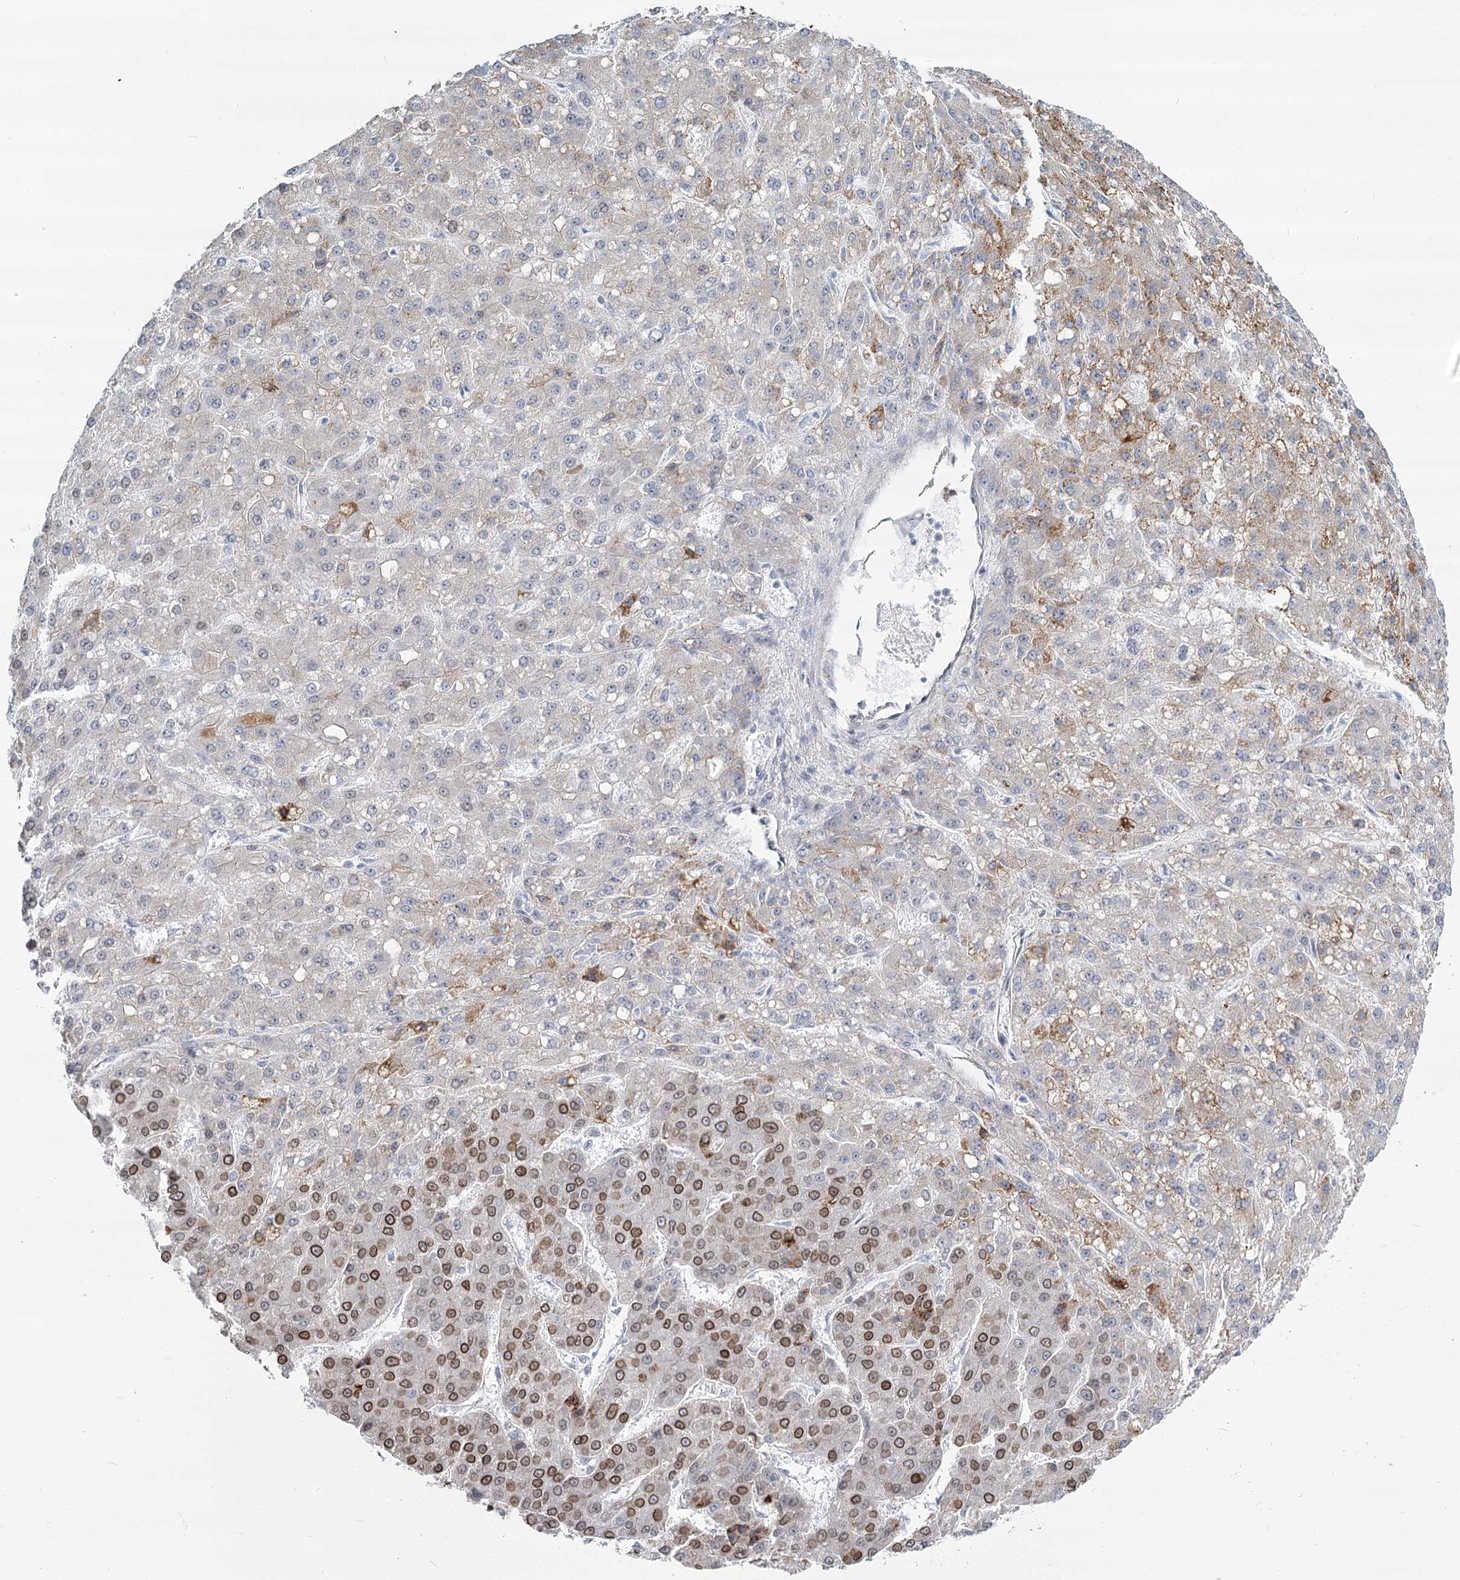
{"staining": {"intensity": "moderate", "quantity": "<25%", "location": "cytoplasmic/membranous,nuclear"}, "tissue": "liver cancer", "cell_type": "Tumor cells", "image_type": "cancer", "snomed": [{"axis": "morphology", "description": "Carcinoma, Hepatocellular, NOS"}, {"axis": "topography", "description": "Liver"}], "caption": "Tumor cells demonstrate moderate cytoplasmic/membranous and nuclear staining in approximately <25% of cells in liver cancer (hepatocellular carcinoma).", "gene": "SPINK13", "patient": {"sex": "male", "age": 67}}